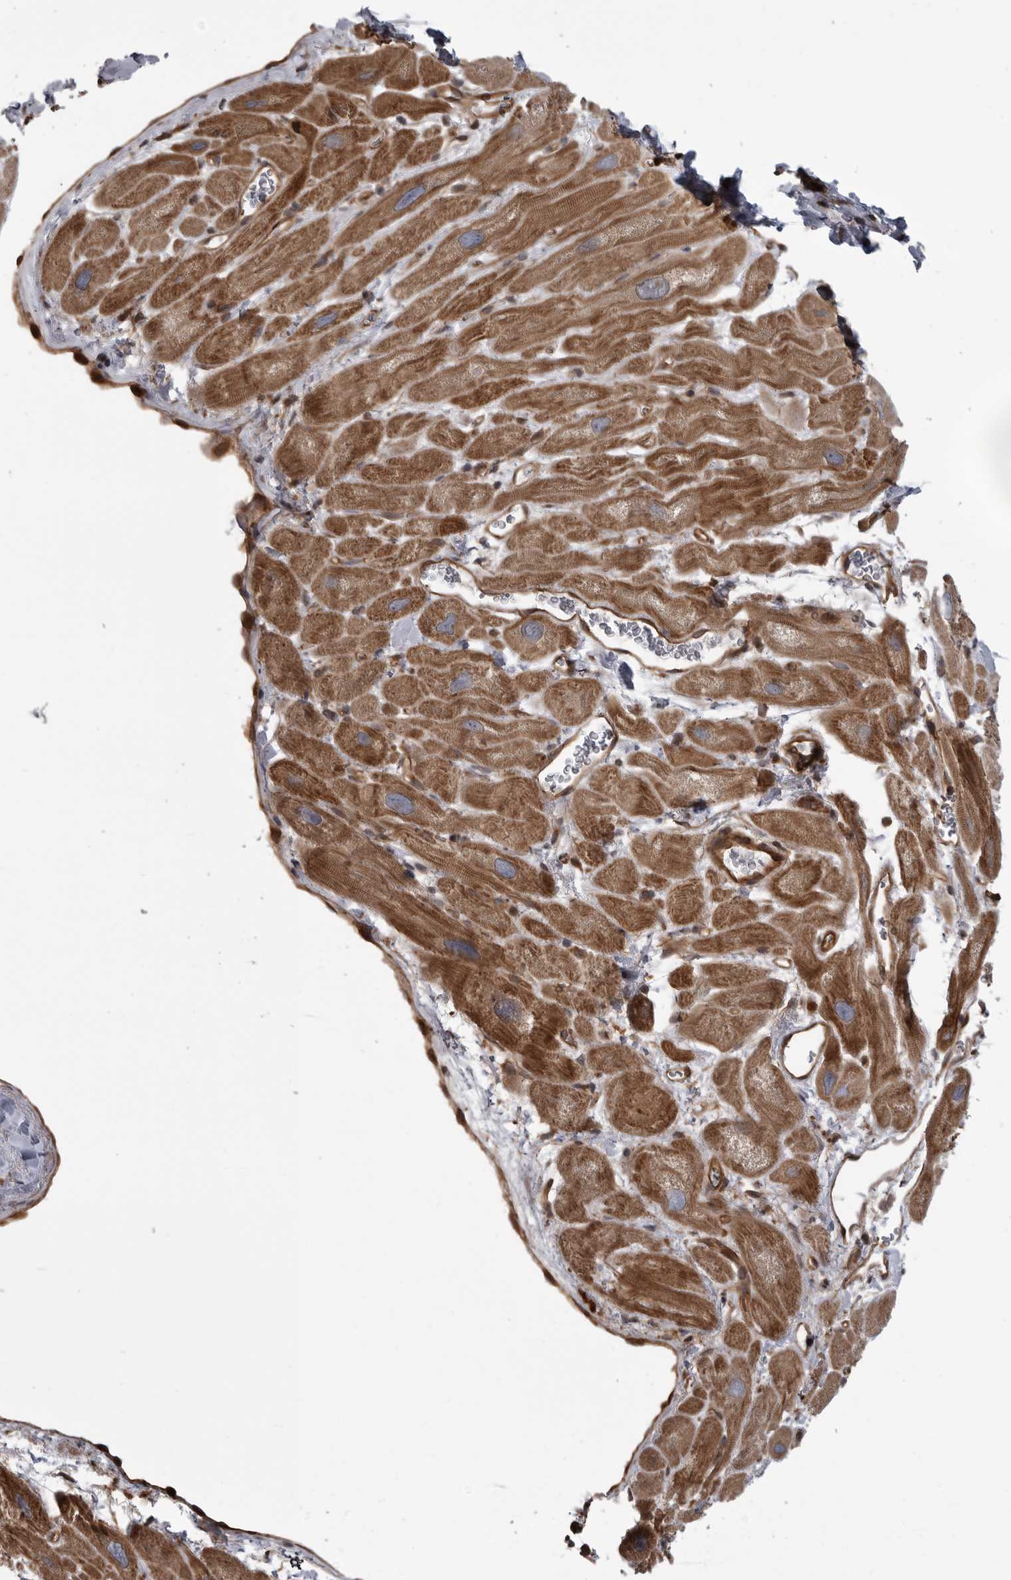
{"staining": {"intensity": "moderate", "quantity": ">75%", "location": "cytoplasmic/membranous"}, "tissue": "heart muscle", "cell_type": "Cardiomyocytes", "image_type": "normal", "snomed": [{"axis": "morphology", "description": "Normal tissue, NOS"}, {"axis": "topography", "description": "Heart"}], "caption": "Immunohistochemical staining of normal heart muscle demonstrates moderate cytoplasmic/membranous protein positivity in approximately >75% of cardiomyocytes.", "gene": "RAB3GAP2", "patient": {"sex": "male", "age": 49}}